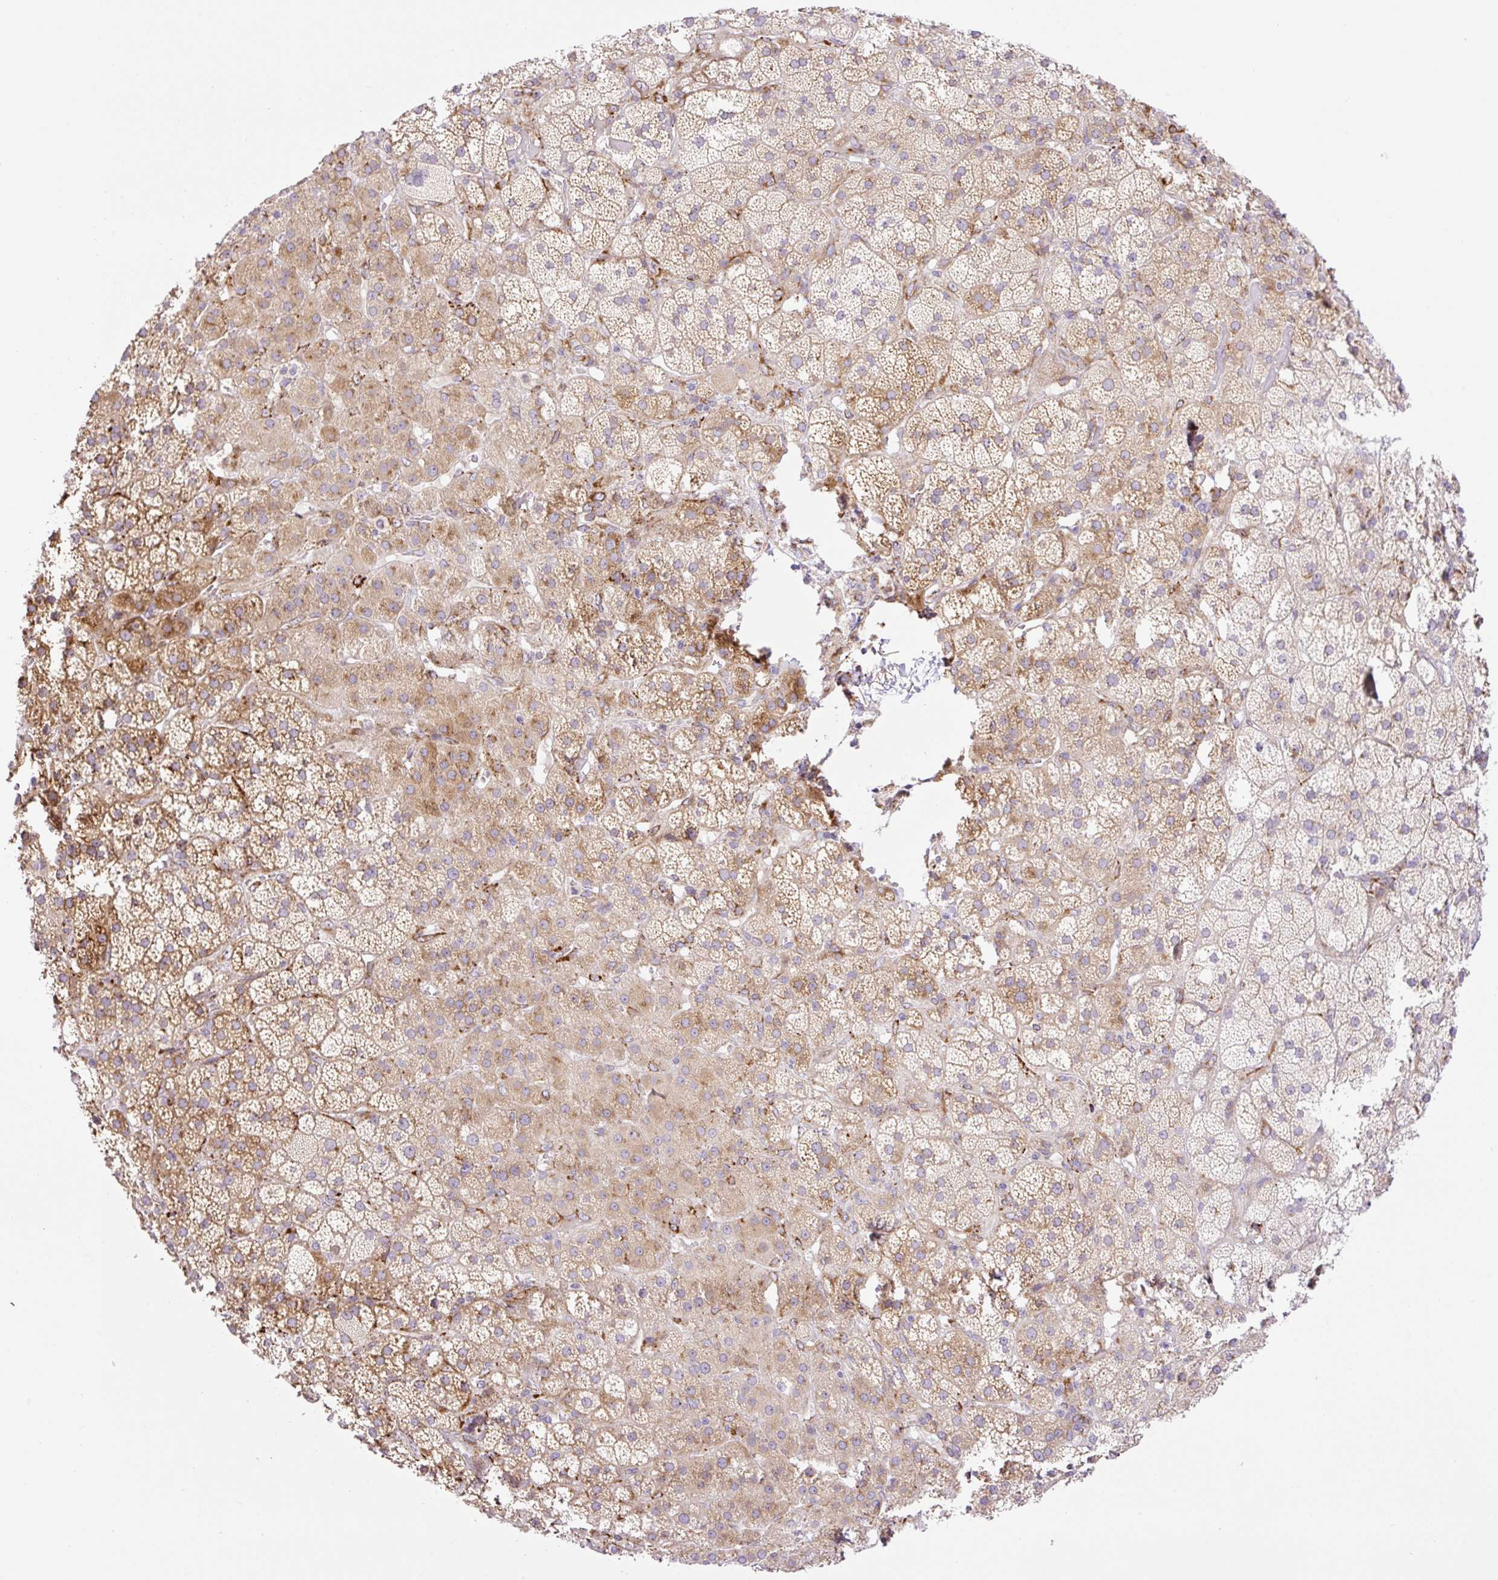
{"staining": {"intensity": "moderate", "quantity": ">75%", "location": "cytoplasmic/membranous"}, "tissue": "adrenal gland", "cell_type": "Glandular cells", "image_type": "normal", "snomed": [{"axis": "morphology", "description": "Normal tissue, NOS"}, {"axis": "topography", "description": "Adrenal gland"}], "caption": "High-magnification brightfield microscopy of normal adrenal gland stained with DAB (brown) and counterstained with hematoxylin (blue). glandular cells exhibit moderate cytoplasmic/membranous expression is identified in approximately>75% of cells. The staining was performed using DAB to visualize the protein expression in brown, while the nuclei were stained in blue with hematoxylin (Magnification: 20x).", "gene": "RAB30", "patient": {"sex": "male", "age": 57}}